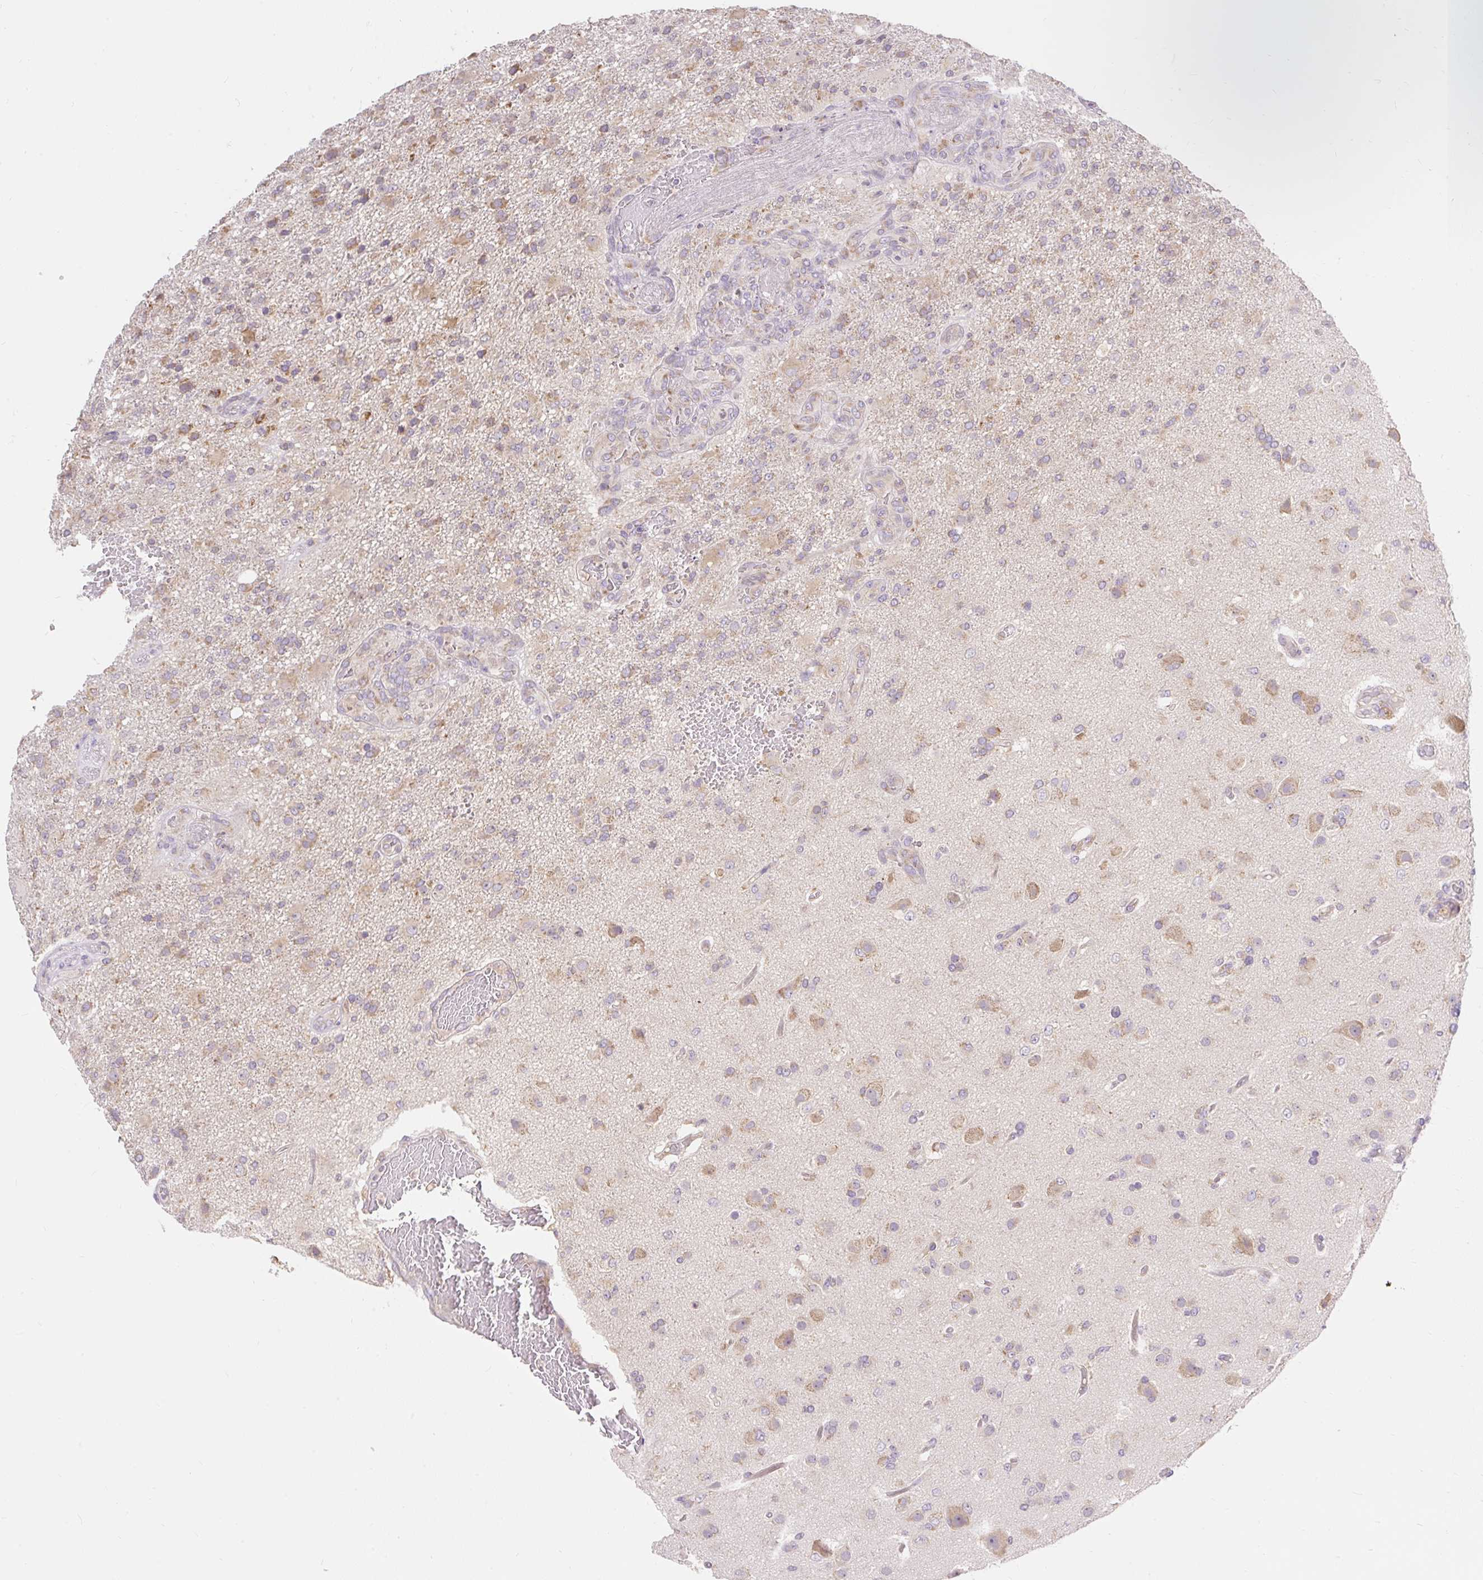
{"staining": {"intensity": "weak", "quantity": "25%-75%", "location": "cytoplasmic/membranous"}, "tissue": "glioma", "cell_type": "Tumor cells", "image_type": "cancer", "snomed": [{"axis": "morphology", "description": "Glioma, malignant, High grade"}, {"axis": "topography", "description": "Brain"}], "caption": "Immunohistochemistry of human glioma displays low levels of weak cytoplasmic/membranous expression in approximately 25%-75% of tumor cells. (DAB = brown stain, brightfield microscopy at high magnification).", "gene": "SEC63", "patient": {"sex": "female", "age": 74}}